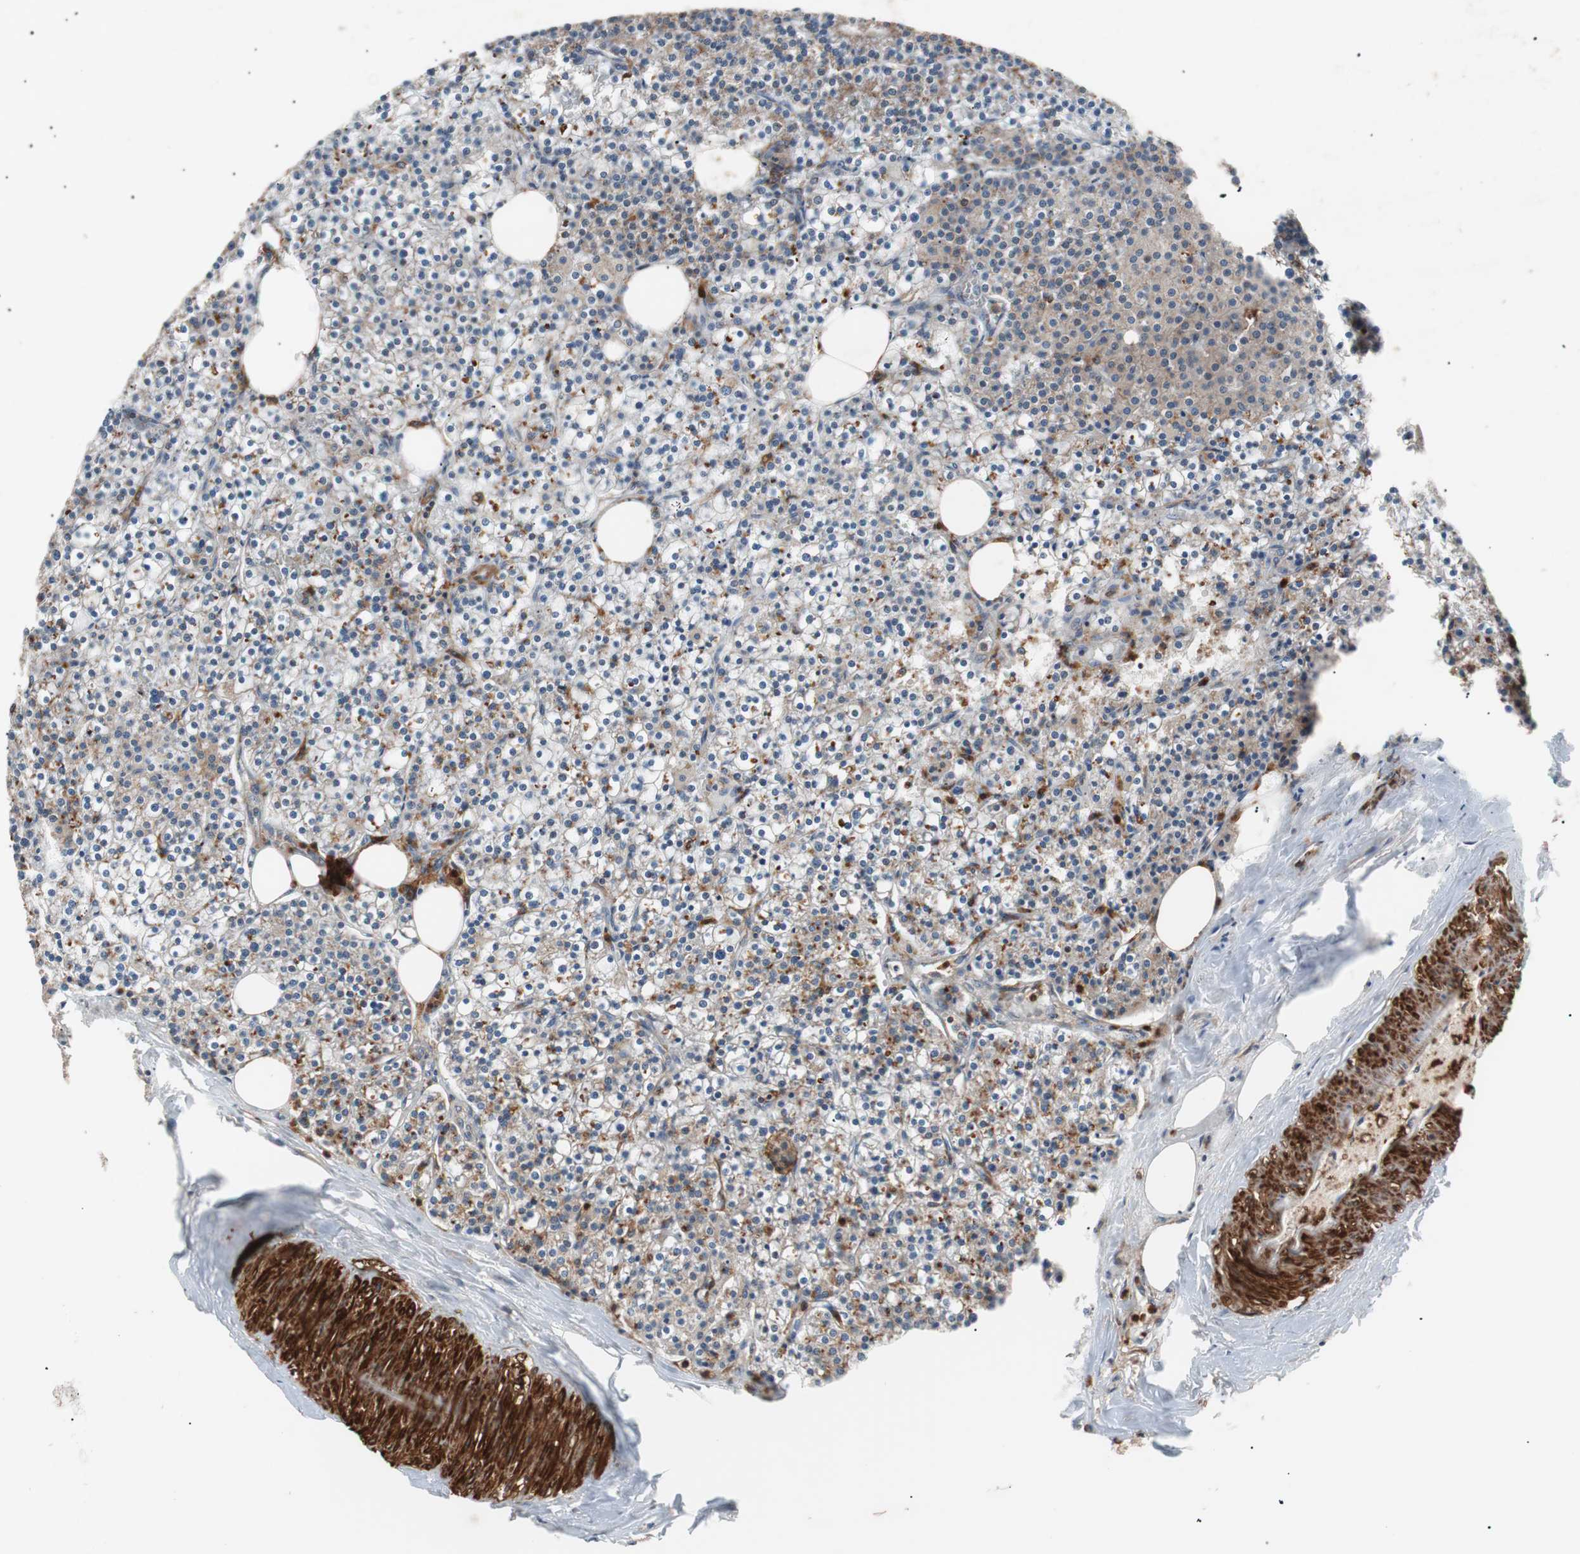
{"staining": {"intensity": "weak", "quantity": "25%-75%", "location": "cytoplasmic/membranous"}, "tissue": "parathyroid gland", "cell_type": "Glandular cells", "image_type": "normal", "snomed": [{"axis": "morphology", "description": "Normal tissue, NOS"}, {"axis": "topography", "description": "Parathyroid gland"}], "caption": "Normal parathyroid gland exhibits weak cytoplasmic/membranous staining in about 25%-75% of glandular cells.", "gene": "LITAF", "patient": {"sex": "female", "age": 63}}